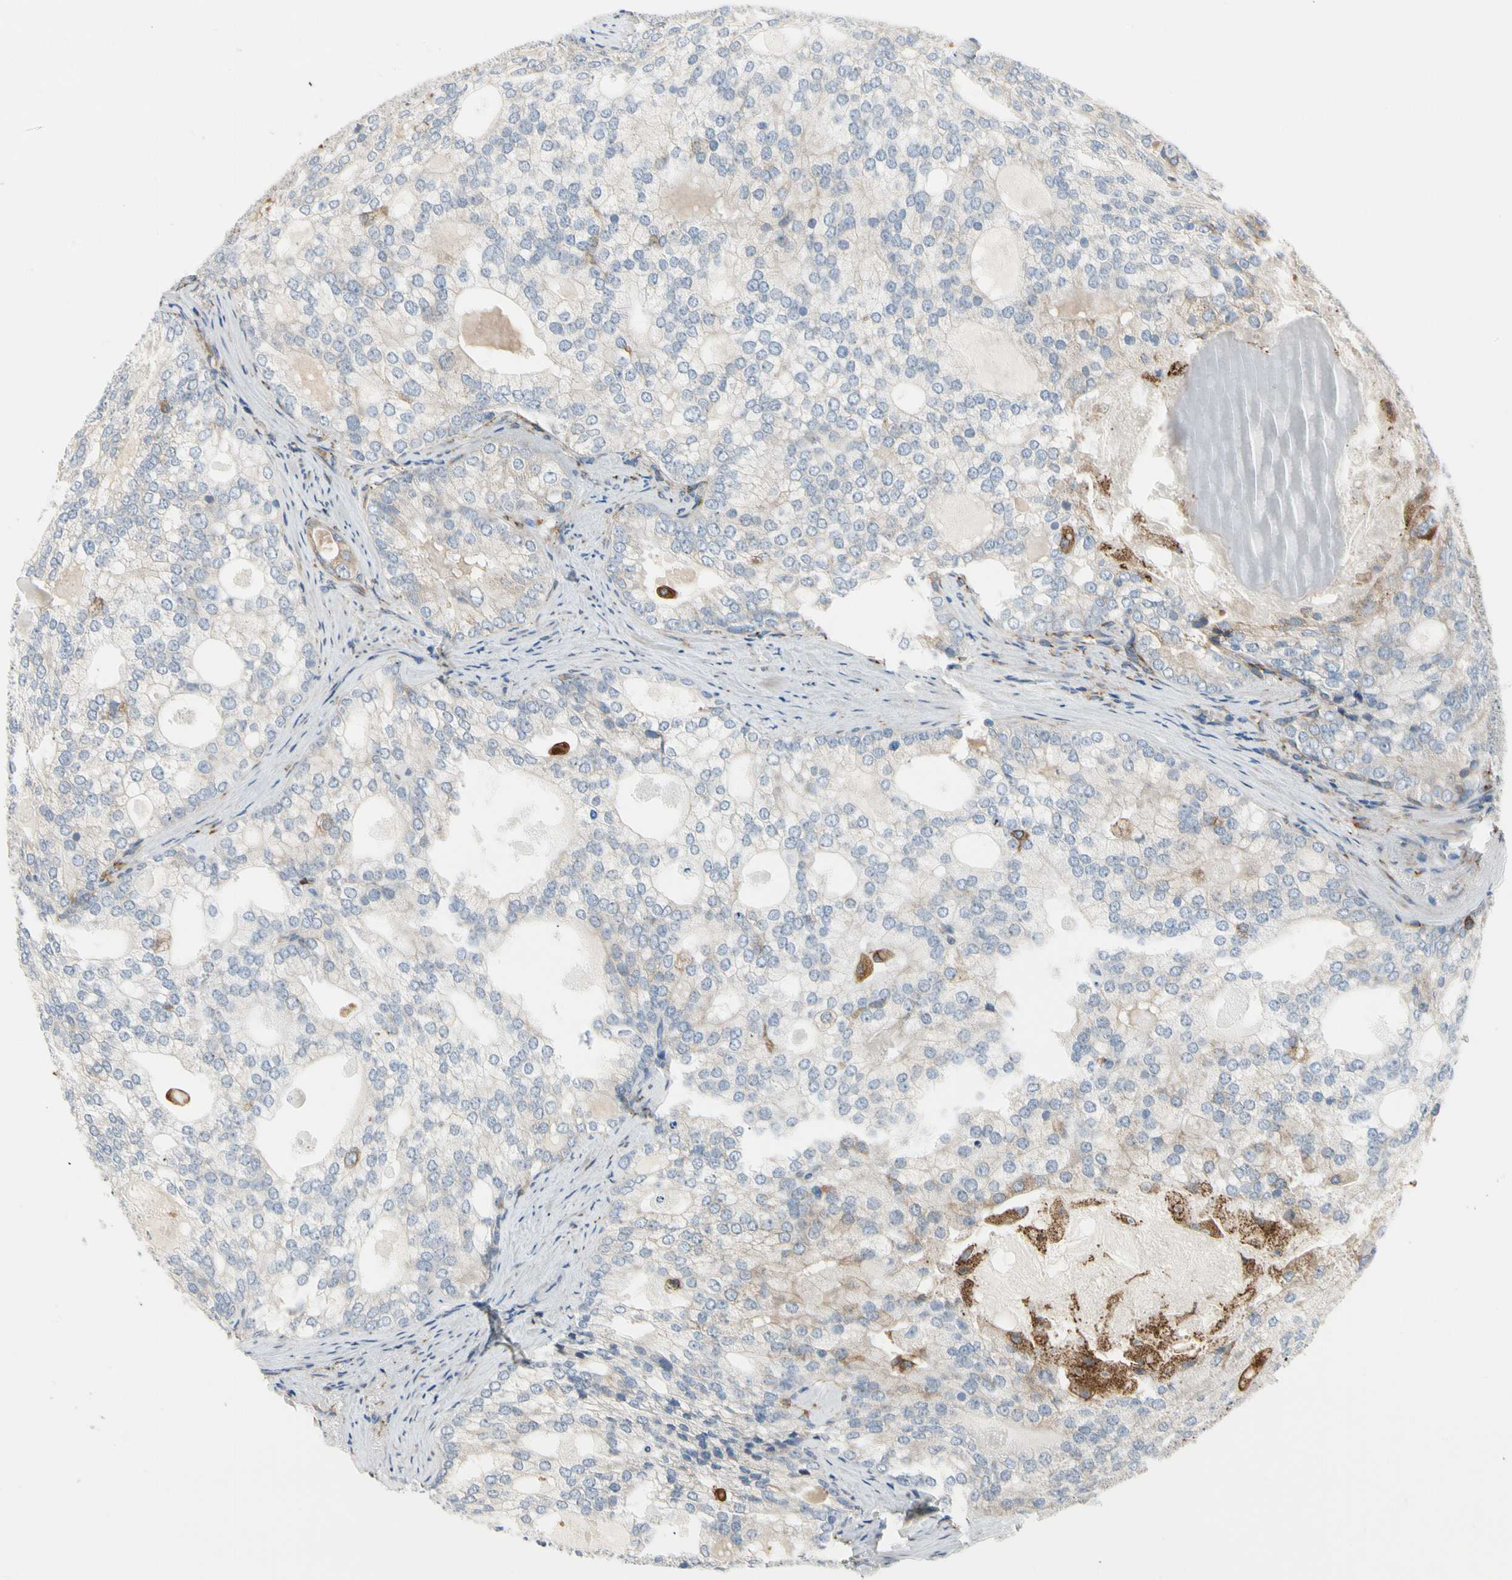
{"staining": {"intensity": "weak", "quantity": "25%-75%", "location": "cytoplasmic/membranous"}, "tissue": "prostate cancer", "cell_type": "Tumor cells", "image_type": "cancer", "snomed": [{"axis": "morphology", "description": "Adenocarcinoma, High grade"}, {"axis": "topography", "description": "Prostate"}], "caption": "Prostate high-grade adenocarcinoma was stained to show a protein in brown. There is low levels of weak cytoplasmic/membranous expression in about 25%-75% of tumor cells.", "gene": "LRPAP1", "patient": {"sex": "male", "age": 66}}